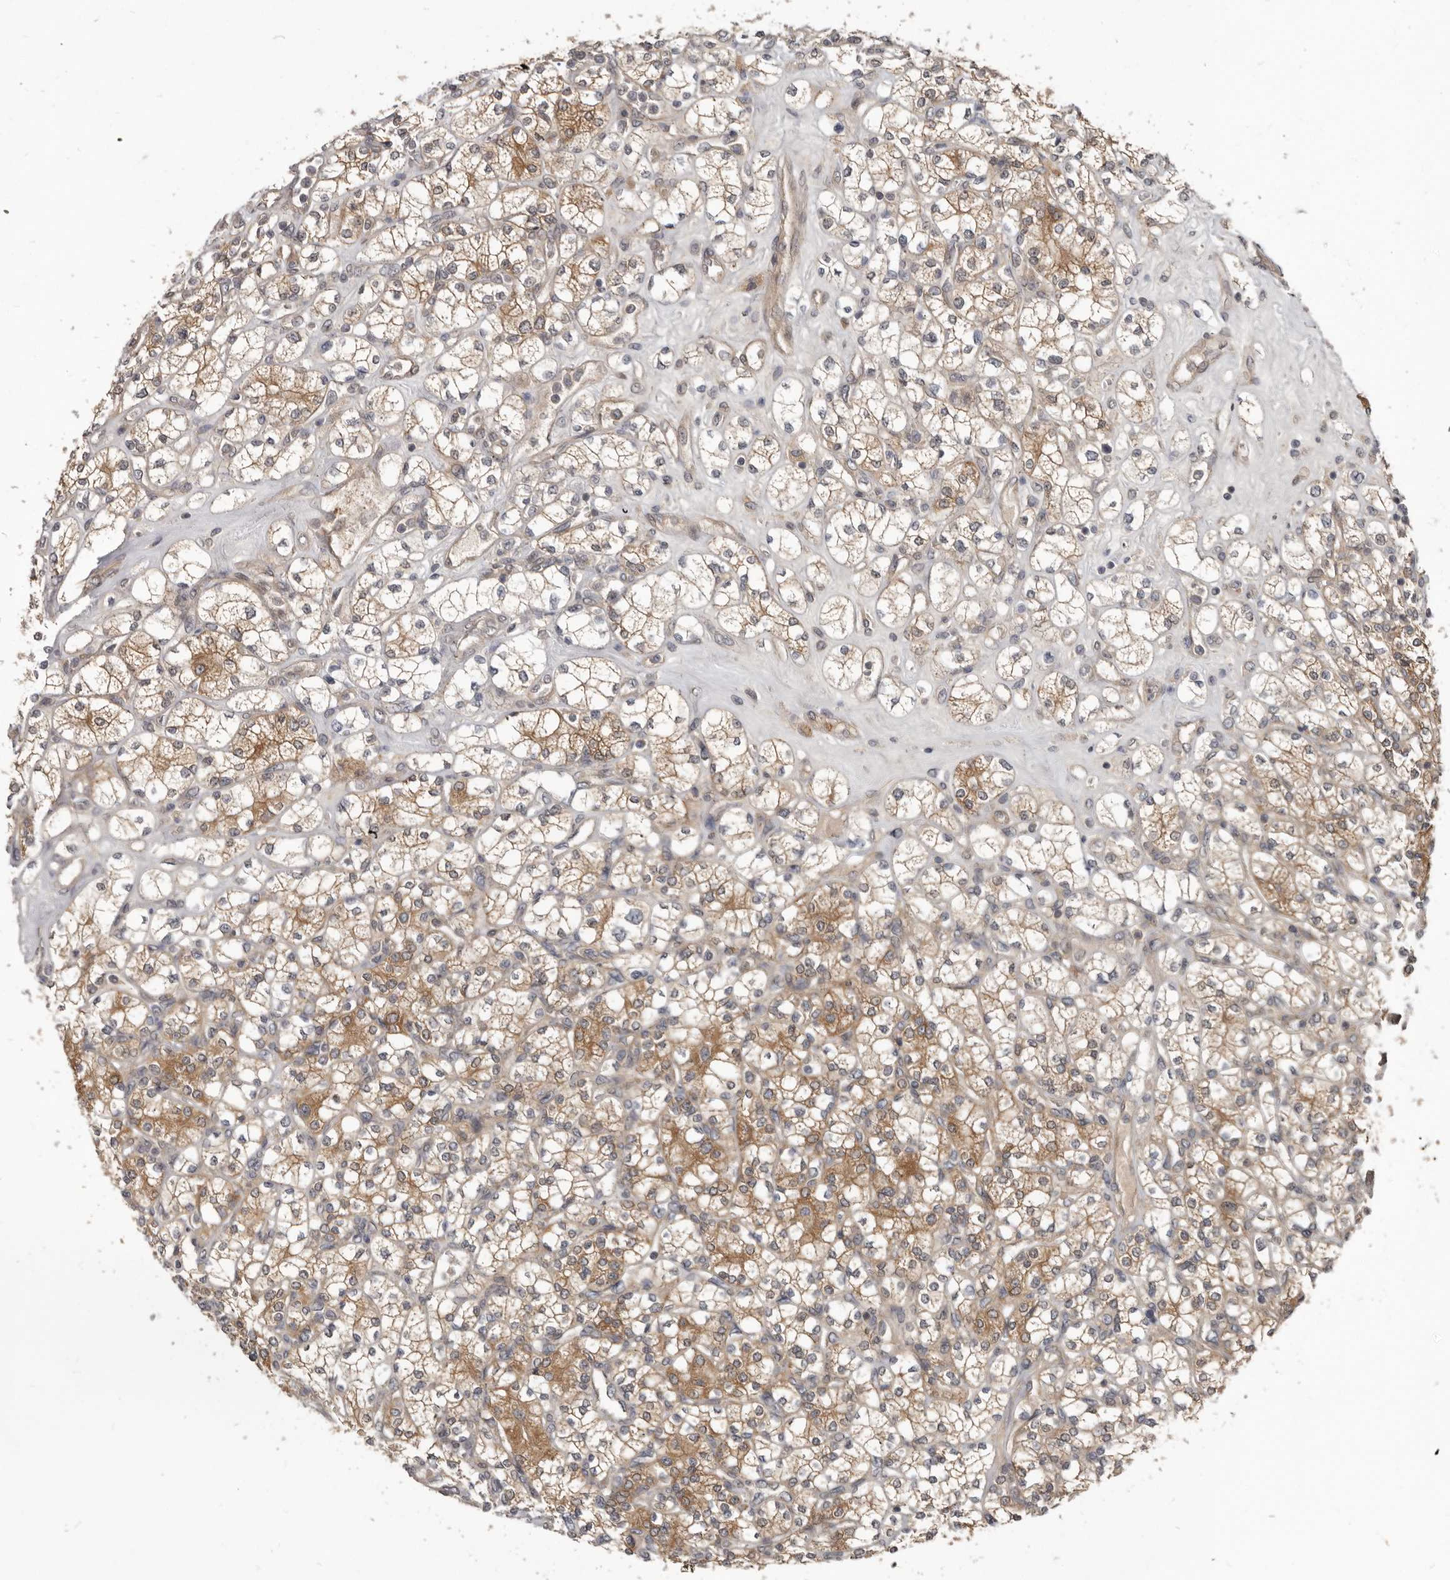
{"staining": {"intensity": "moderate", "quantity": ">75%", "location": "cytoplasmic/membranous"}, "tissue": "renal cancer", "cell_type": "Tumor cells", "image_type": "cancer", "snomed": [{"axis": "morphology", "description": "Adenocarcinoma, NOS"}, {"axis": "topography", "description": "Kidney"}], "caption": "Adenocarcinoma (renal) tissue exhibits moderate cytoplasmic/membranous expression in about >75% of tumor cells, visualized by immunohistochemistry. (DAB IHC, brown staining for protein, blue staining for nuclei).", "gene": "BAD", "patient": {"sex": "male", "age": 77}}